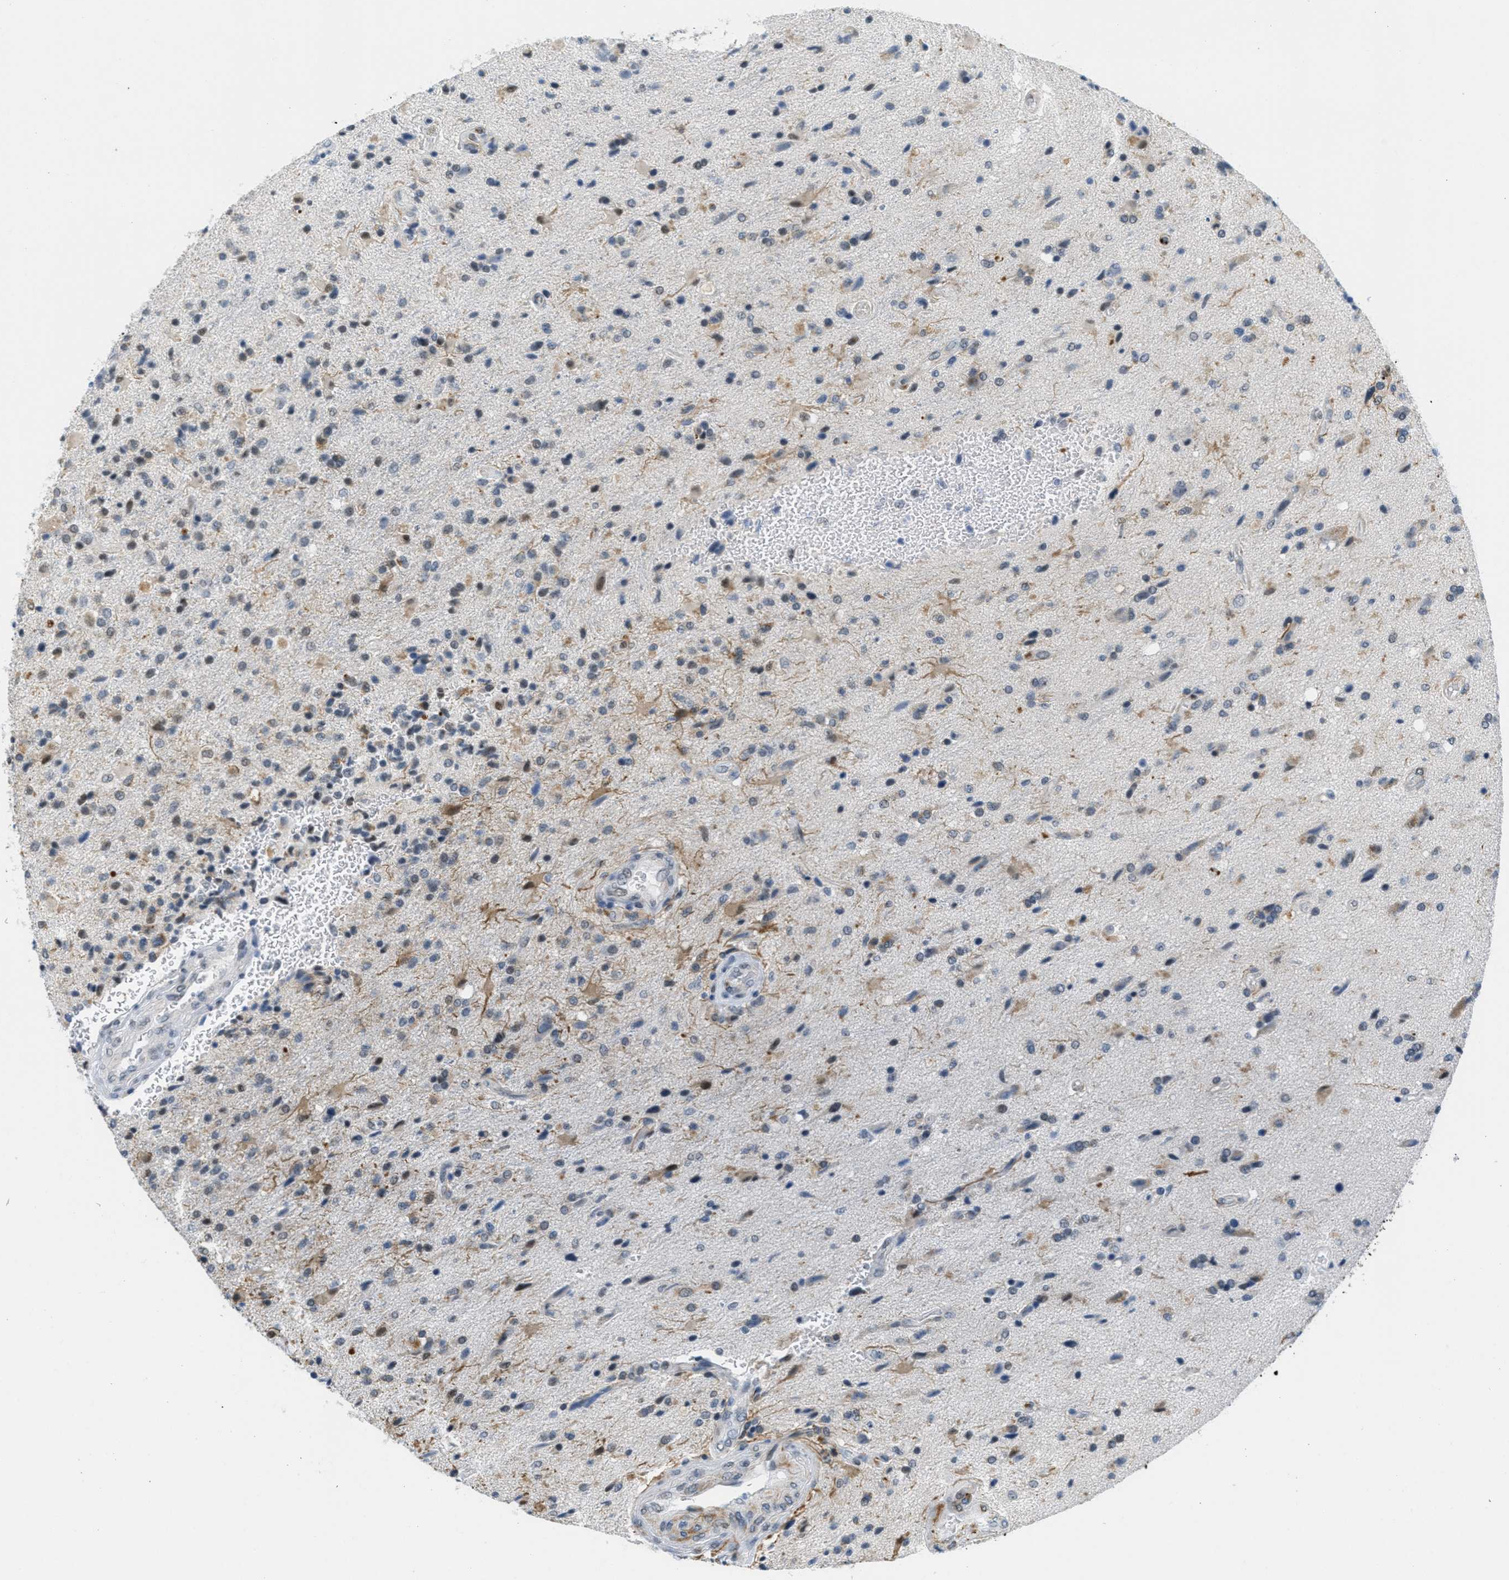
{"staining": {"intensity": "moderate", "quantity": "<25%", "location": "nuclear"}, "tissue": "glioma", "cell_type": "Tumor cells", "image_type": "cancer", "snomed": [{"axis": "morphology", "description": "Glioma, malignant, High grade"}, {"axis": "topography", "description": "Brain"}], "caption": "Tumor cells display low levels of moderate nuclear positivity in about <25% of cells in human high-grade glioma (malignant).", "gene": "HS3ST2", "patient": {"sex": "male", "age": 32}}